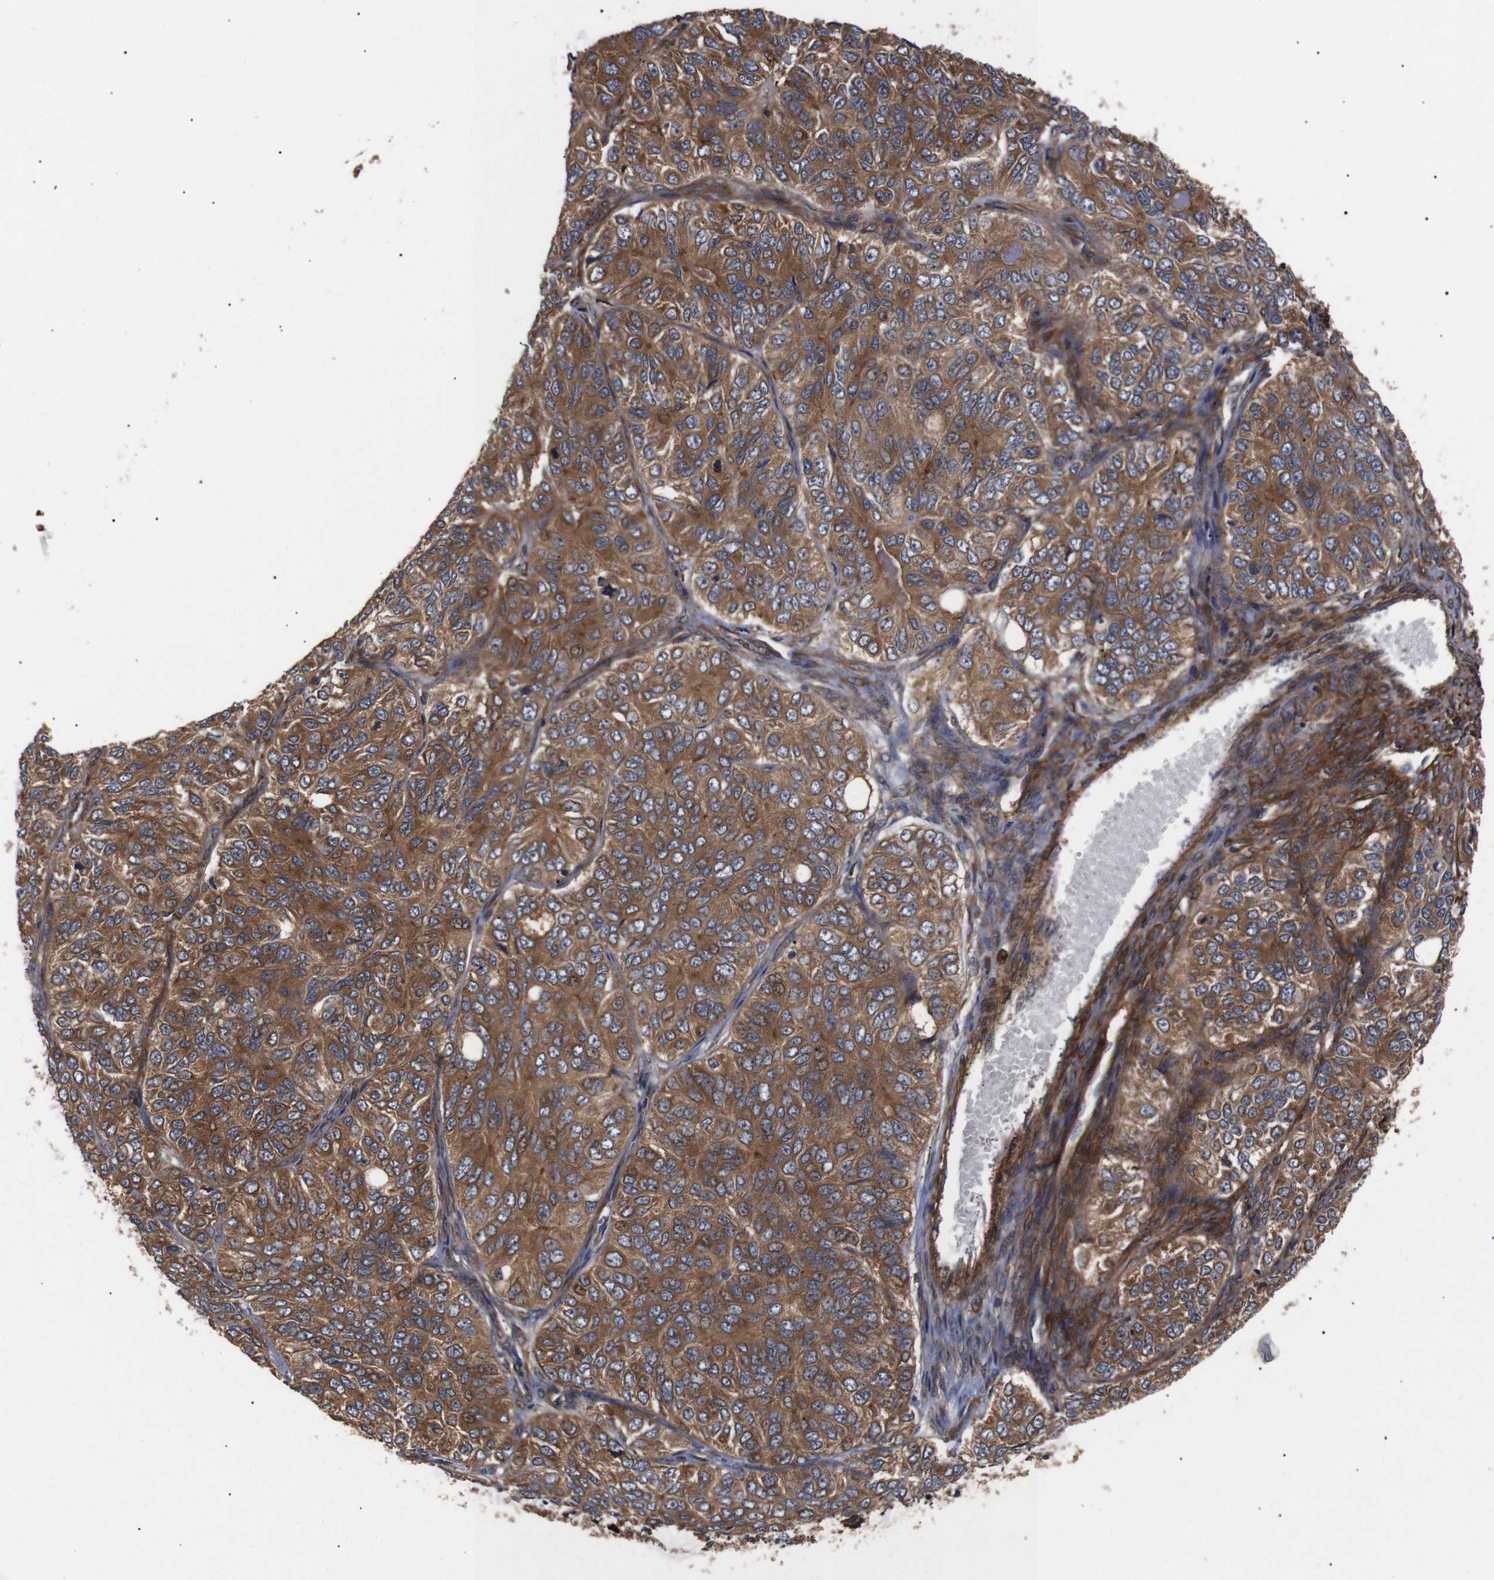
{"staining": {"intensity": "moderate", "quantity": ">75%", "location": "cytoplasmic/membranous"}, "tissue": "ovarian cancer", "cell_type": "Tumor cells", "image_type": "cancer", "snomed": [{"axis": "morphology", "description": "Carcinoma, endometroid"}, {"axis": "topography", "description": "Ovary"}], "caption": "This photomicrograph reveals endometroid carcinoma (ovarian) stained with IHC to label a protein in brown. The cytoplasmic/membranous of tumor cells show moderate positivity for the protein. Nuclei are counter-stained blue.", "gene": "PAWR", "patient": {"sex": "female", "age": 51}}